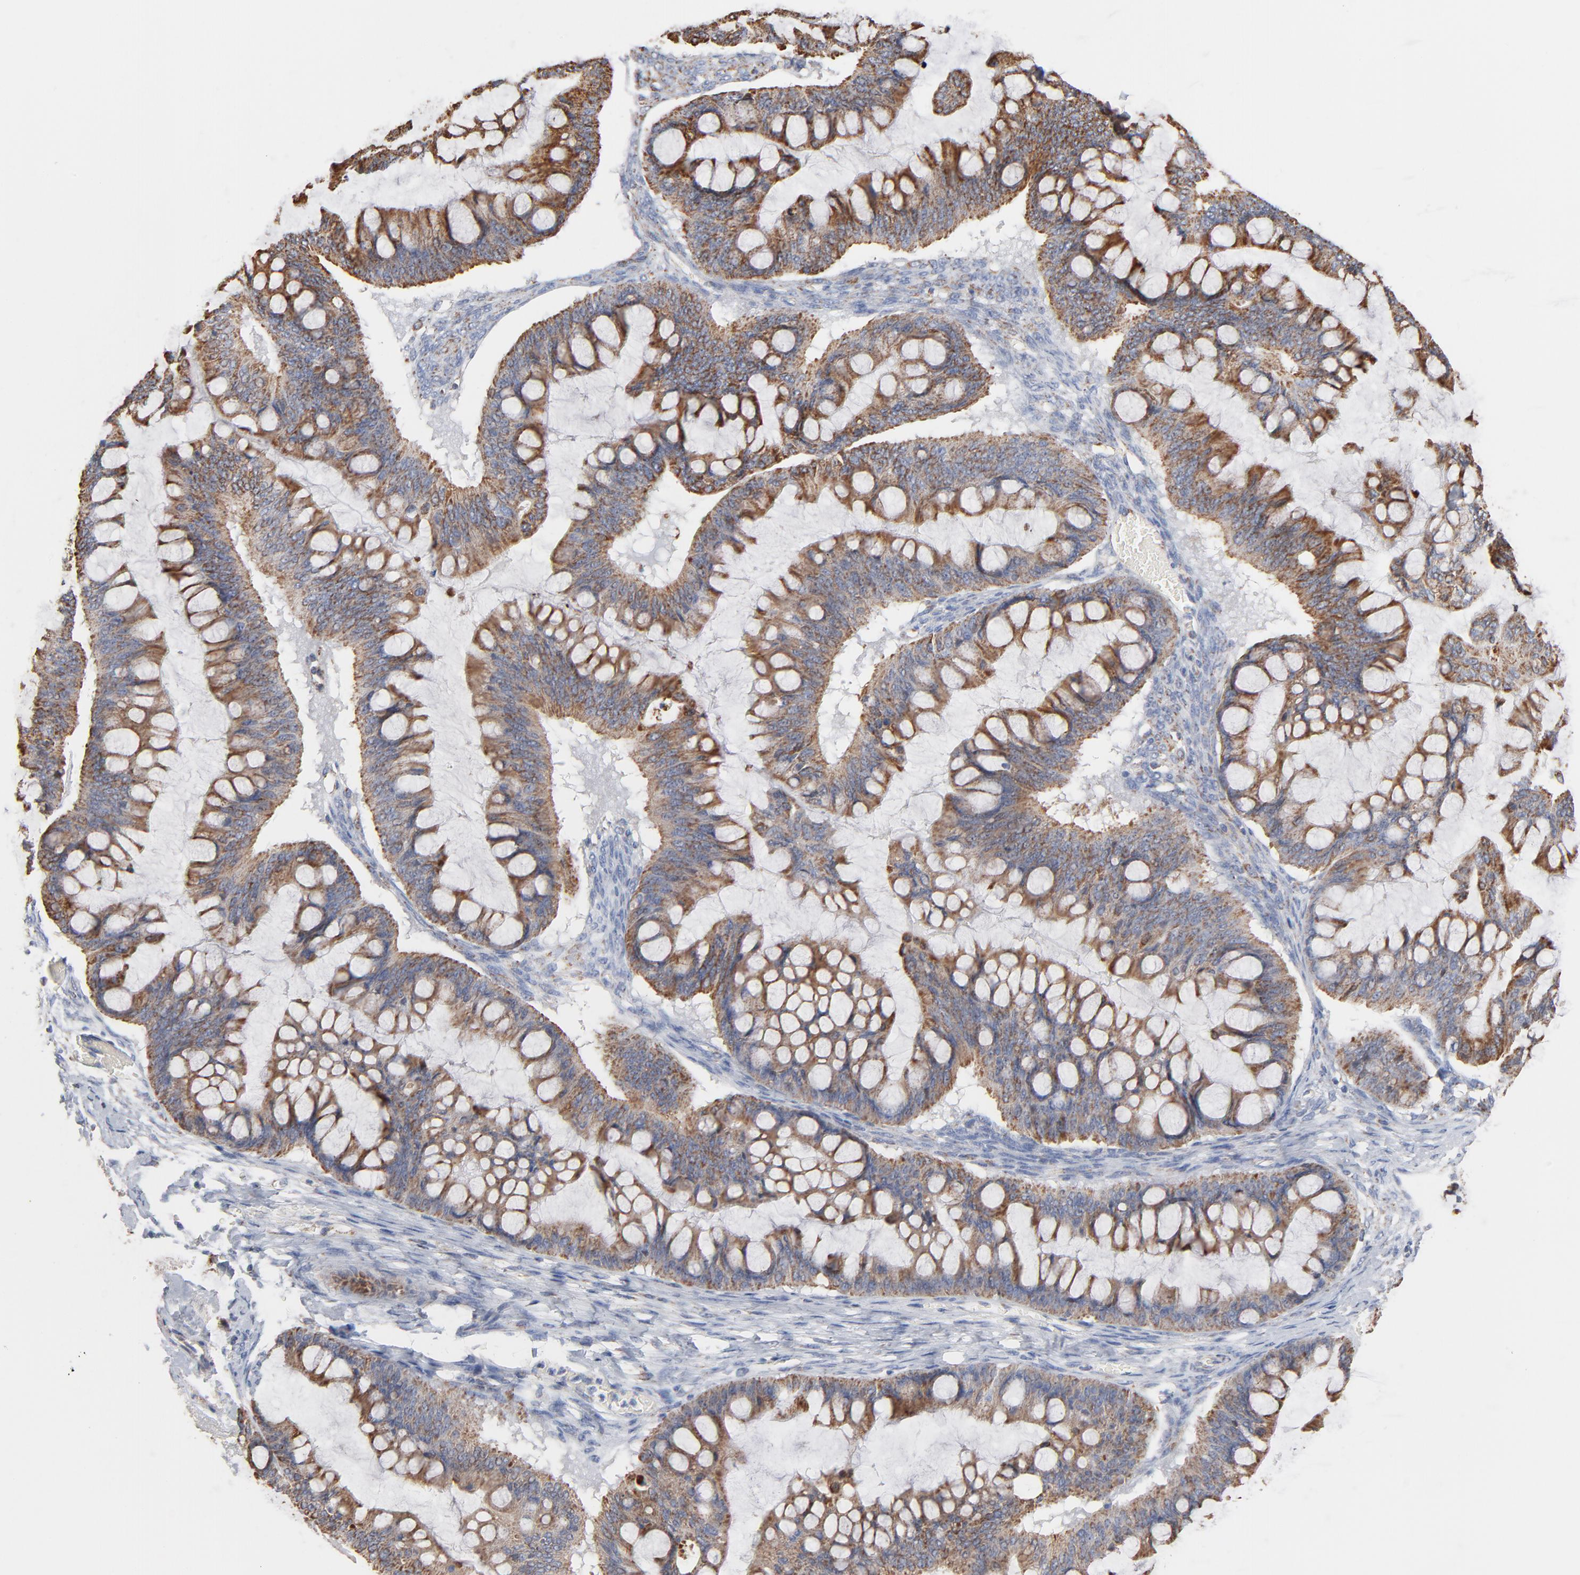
{"staining": {"intensity": "strong", "quantity": ">75%", "location": "cytoplasmic/membranous"}, "tissue": "ovarian cancer", "cell_type": "Tumor cells", "image_type": "cancer", "snomed": [{"axis": "morphology", "description": "Cystadenocarcinoma, mucinous, NOS"}, {"axis": "topography", "description": "Ovary"}], "caption": "Brown immunohistochemical staining in human ovarian cancer demonstrates strong cytoplasmic/membranous positivity in approximately >75% of tumor cells.", "gene": "UQCRC1", "patient": {"sex": "female", "age": 73}}